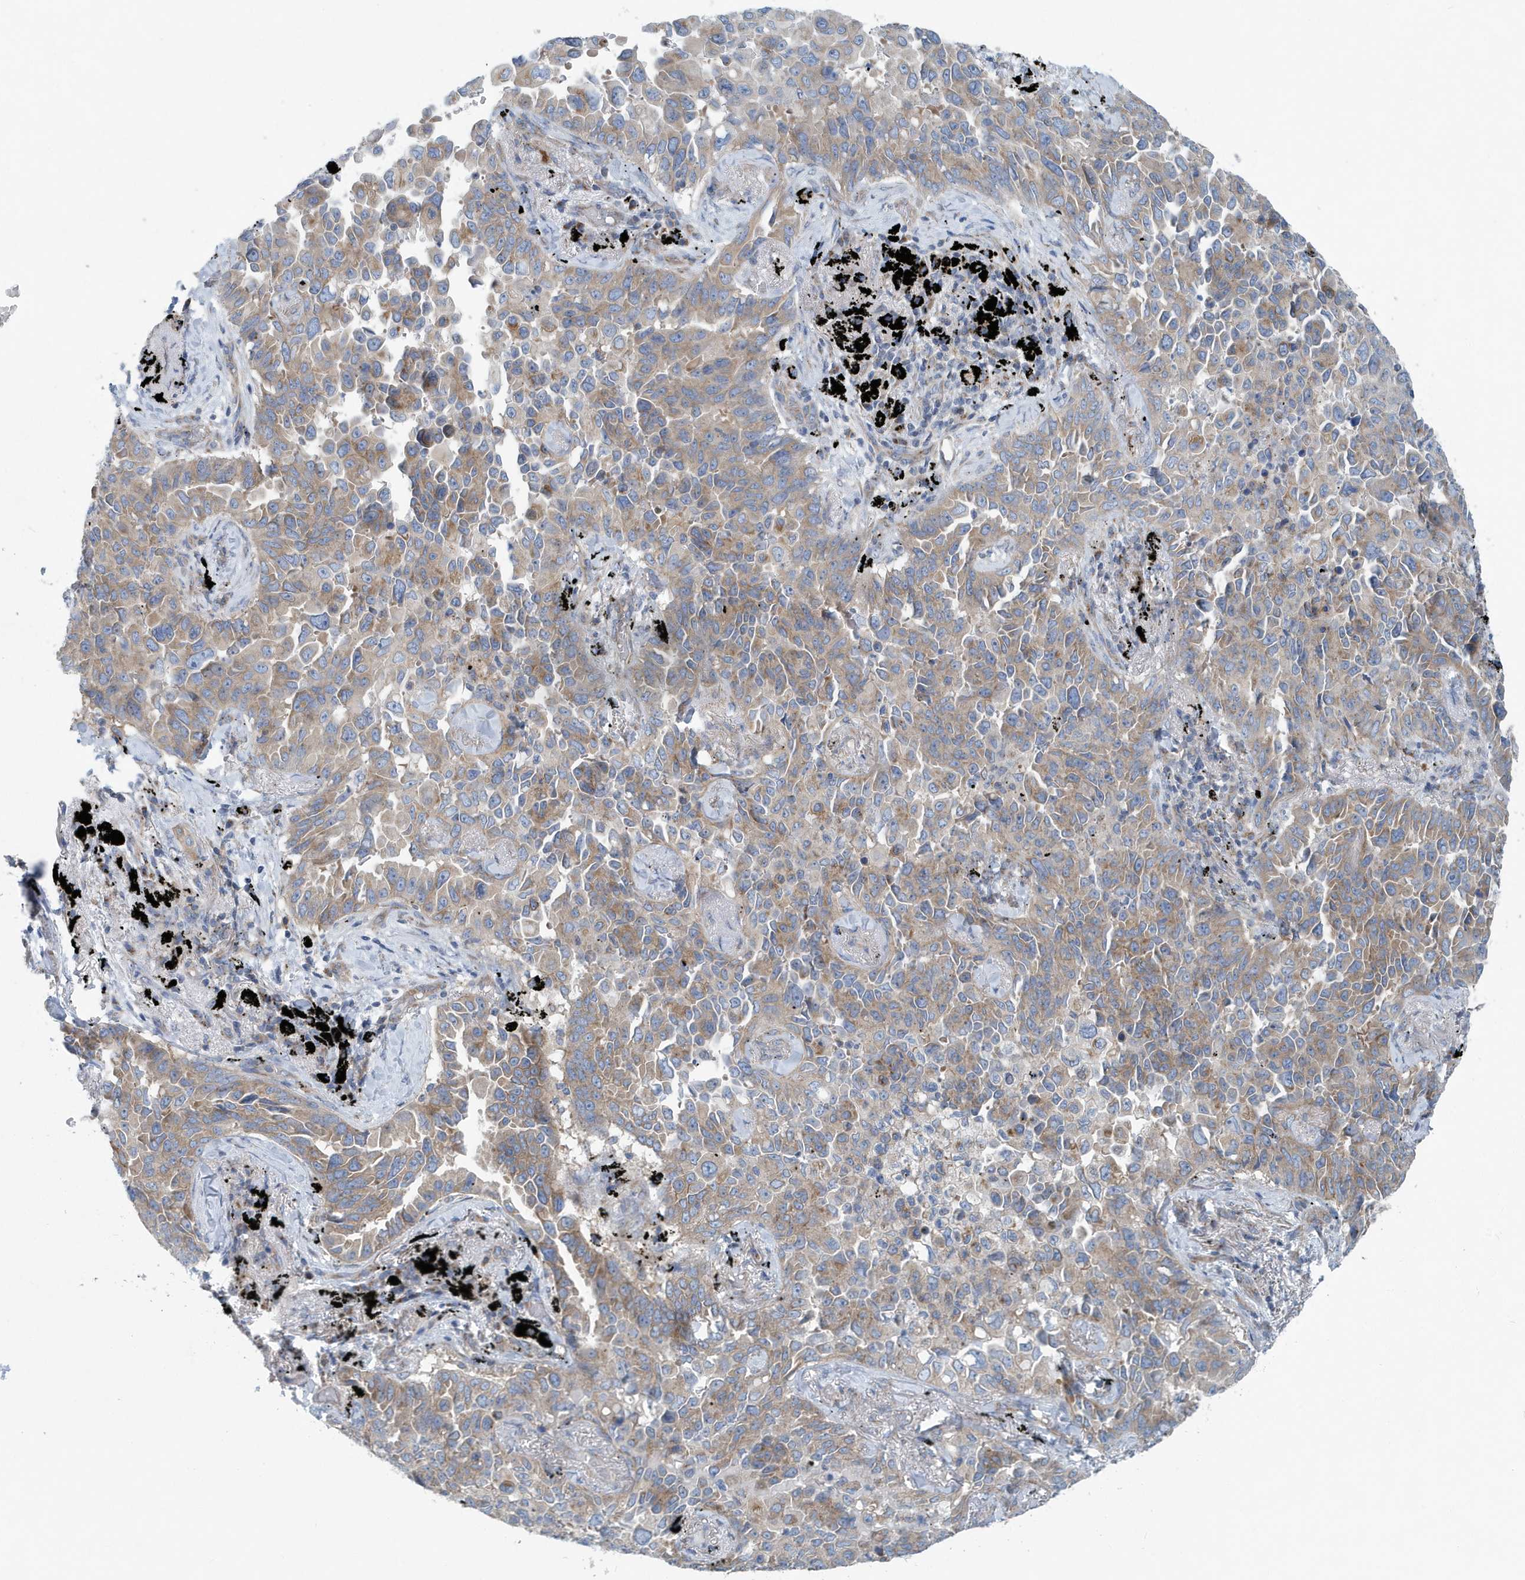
{"staining": {"intensity": "moderate", "quantity": ">75%", "location": "cytoplasmic/membranous"}, "tissue": "lung cancer", "cell_type": "Tumor cells", "image_type": "cancer", "snomed": [{"axis": "morphology", "description": "Adenocarcinoma, NOS"}, {"axis": "topography", "description": "Lung"}], "caption": "A photomicrograph of lung cancer stained for a protein exhibits moderate cytoplasmic/membranous brown staining in tumor cells.", "gene": "PPM1M", "patient": {"sex": "female", "age": 67}}